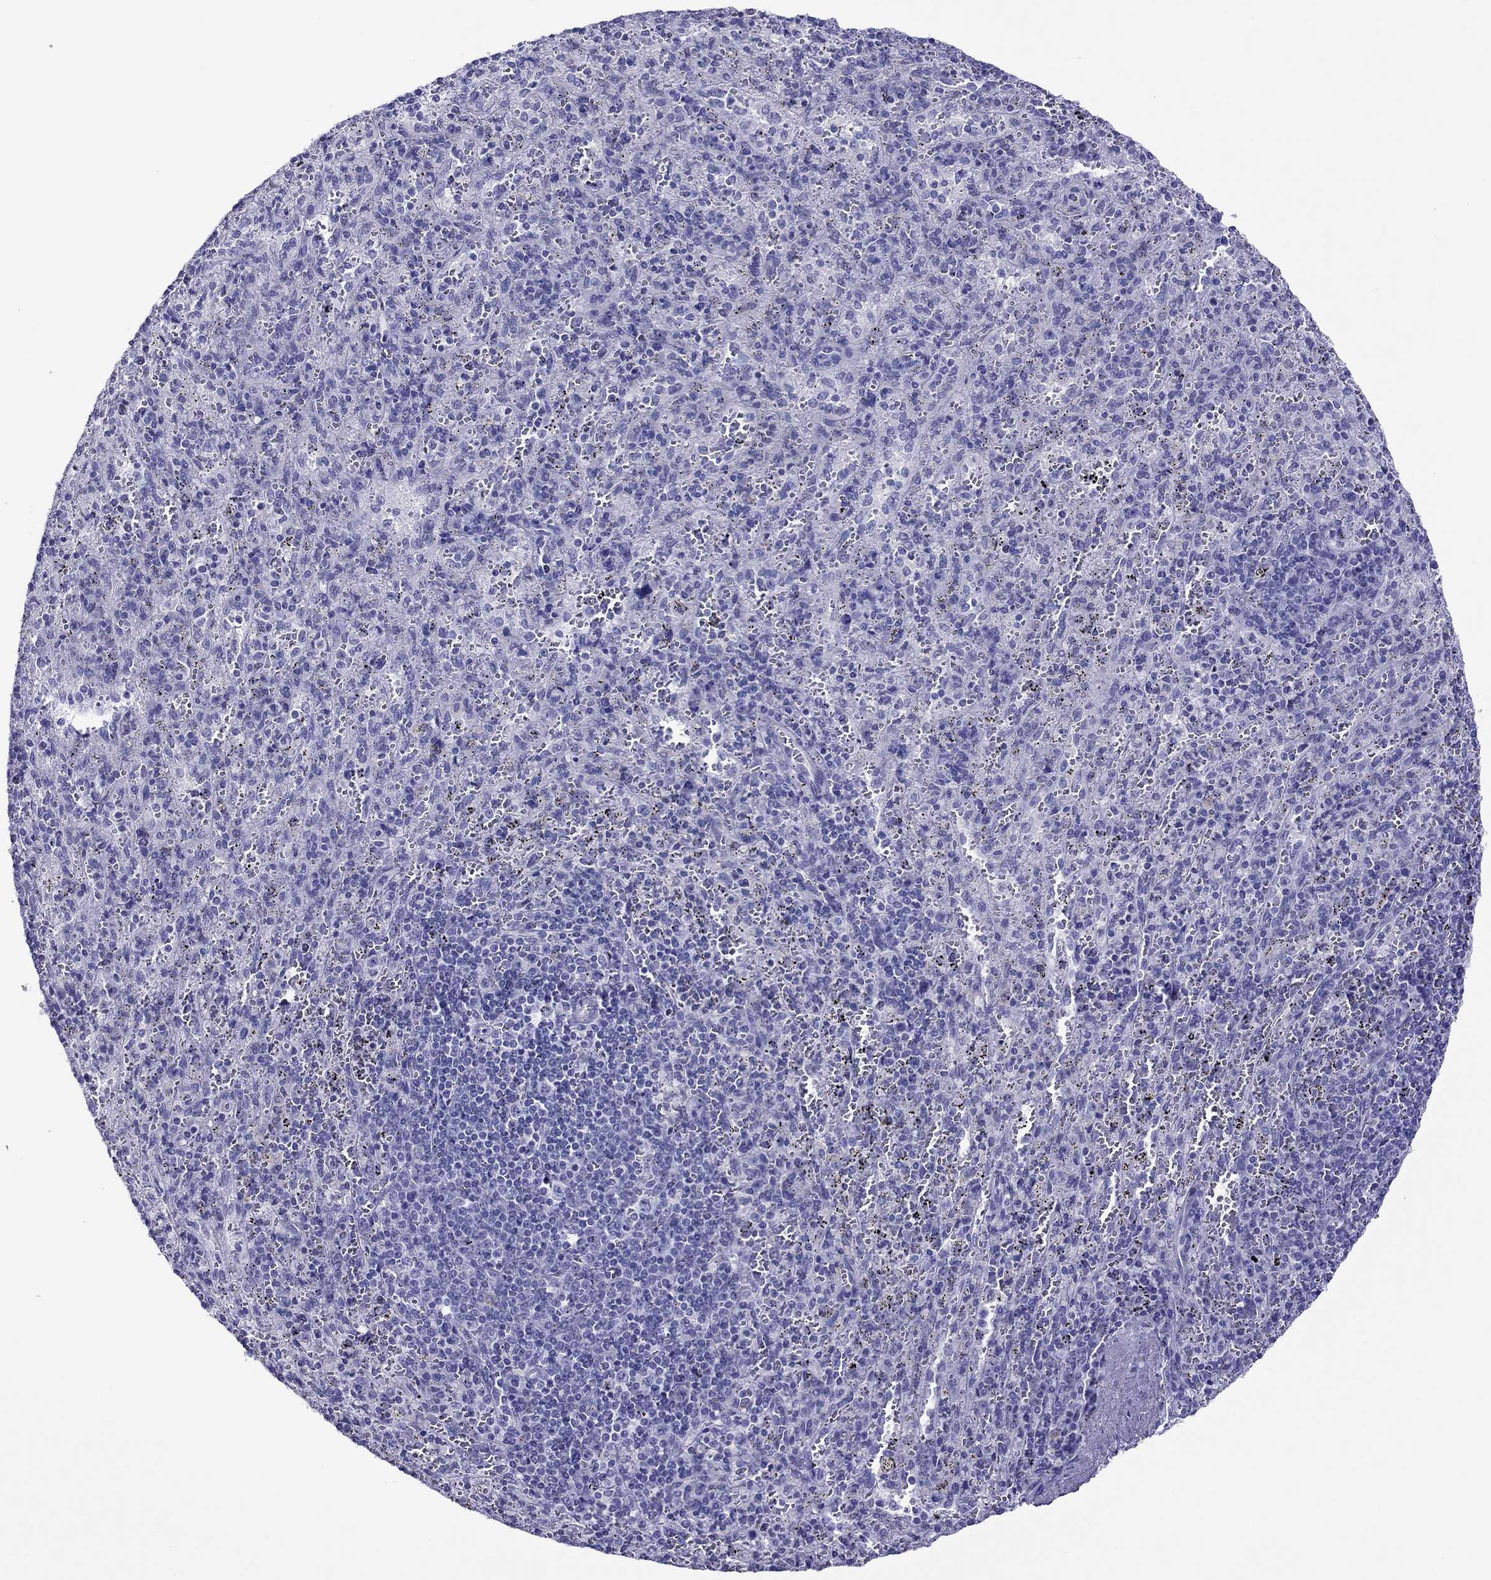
{"staining": {"intensity": "negative", "quantity": "none", "location": "none"}, "tissue": "spleen", "cell_type": "Cells in red pulp", "image_type": "normal", "snomed": [{"axis": "morphology", "description": "Normal tissue, NOS"}, {"axis": "topography", "description": "Spleen"}], "caption": "IHC of normal human spleen demonstrates no staining in cells in red pulp. Nuclei are stained in blue.", "gene": "PCDHA6", "patient": {"sex": "male", "age": 57}}